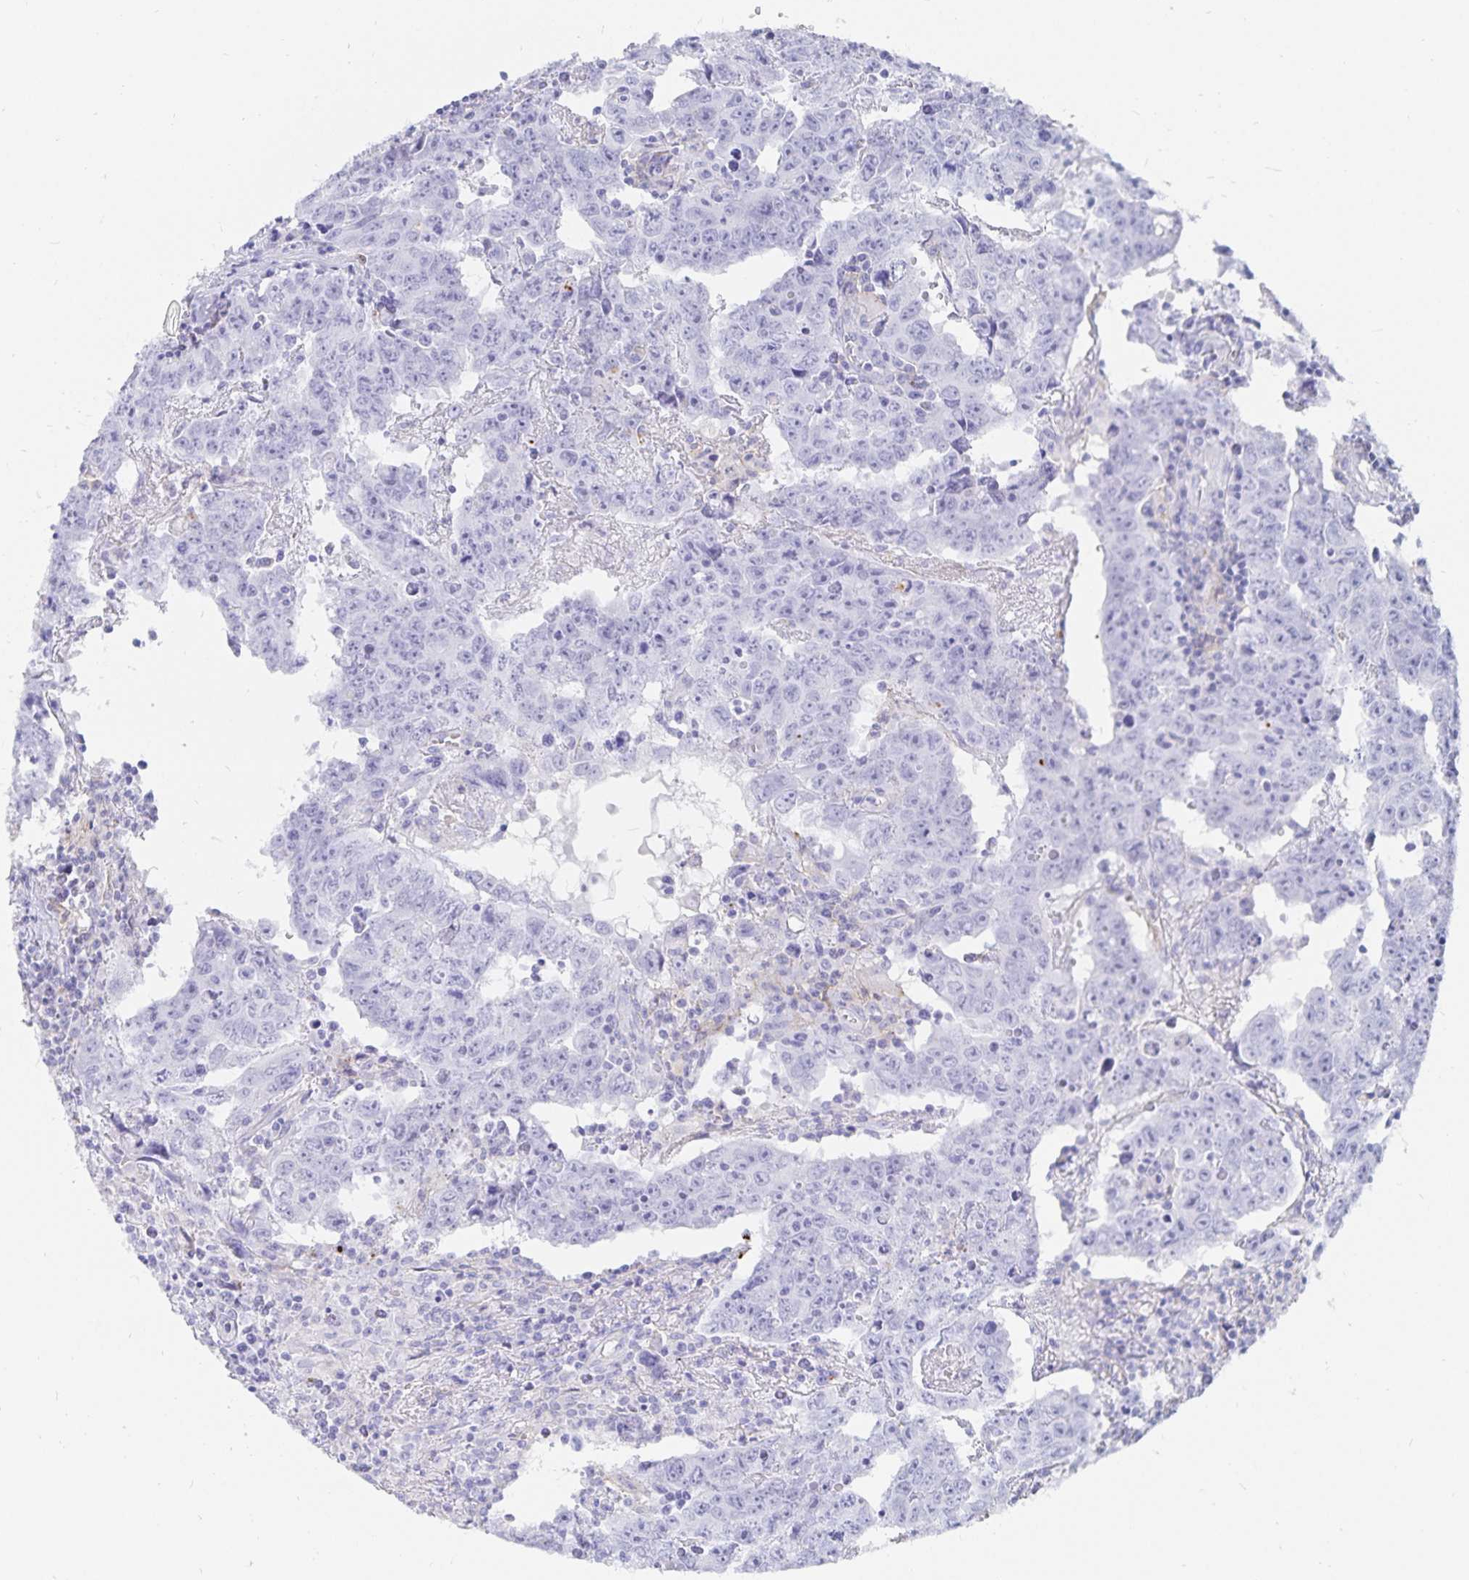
{"staining": {"intensity": "negative", "quantity": "none", "location": "none"}, "tissue": "testis cancer", "cell_type": "Tumor cells", "image_type": "cancer", "snomed": [{"axis": "morphology", "description": "Carcinoma, Embryonal, NOS"}, {"axis": "topography", "description": "Testis"}], "caption": "This micrograph is of testis cancer stained with immunohistochemistry (IHC) to label a protein in brown with the nuclei are counter-stained blue. There is no positivity in tumor cells.", "gene": "INSL5", "patient": {"sex": "male", "age": 22}}